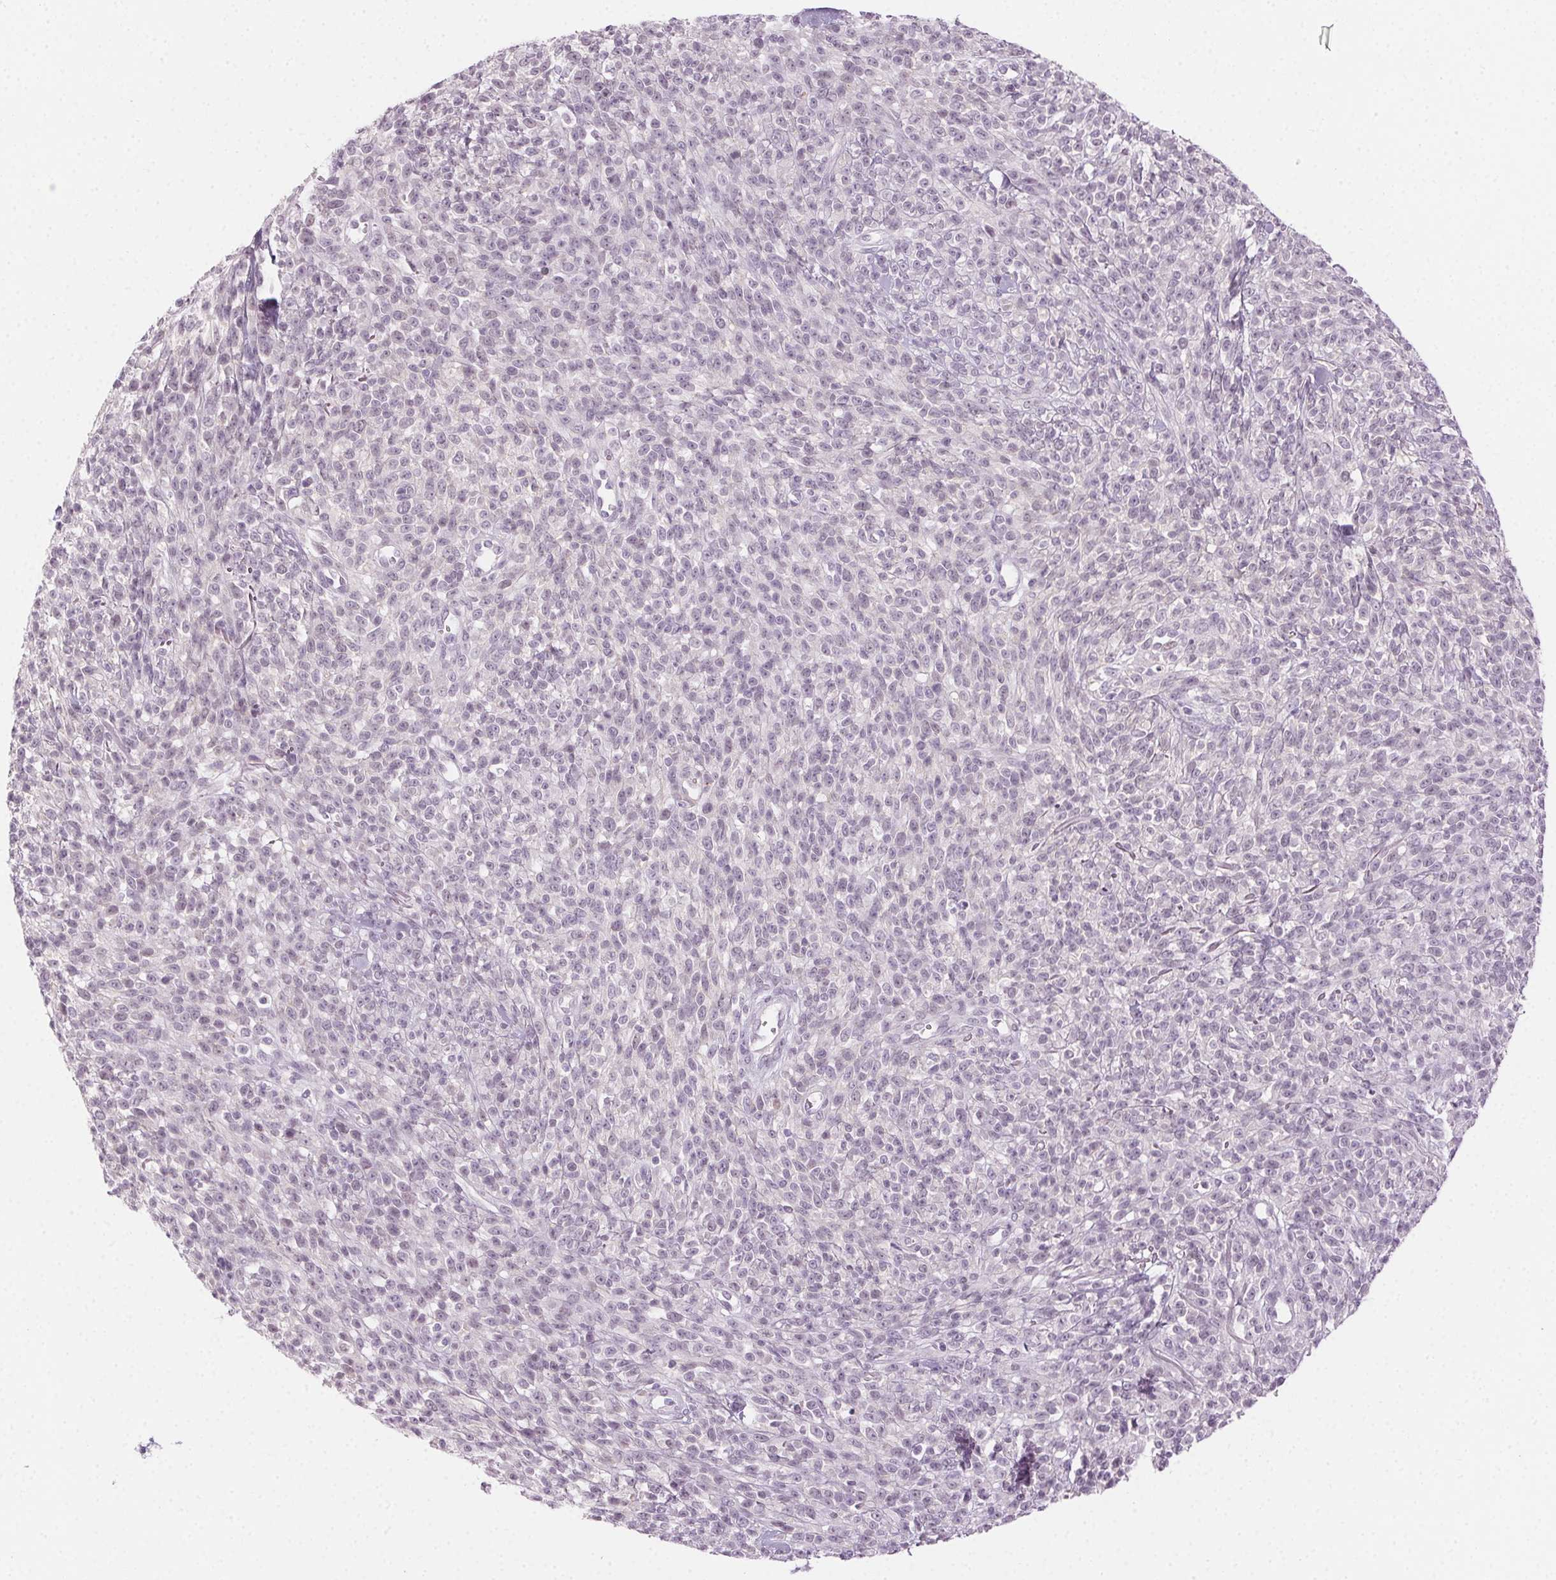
{"staining": {"intensity": "negative", "quantity": "none", "location": "none"}, "tissue": "melanoma", "cell_type": "Tumor cells", "image_type": "cancer", "snomed": [{"axis": "morphology", "description": "Malignant melanoma, NOS"}, {"axis": "topography", "description": "Skin"}, {"axis": "topography", "description": "Skin of trunk"}], "caption": "Tumor cells are negative for protein expression in human melanoma.", "gene": "HSF5", "patient": {"sex": "male", "age": 74}}